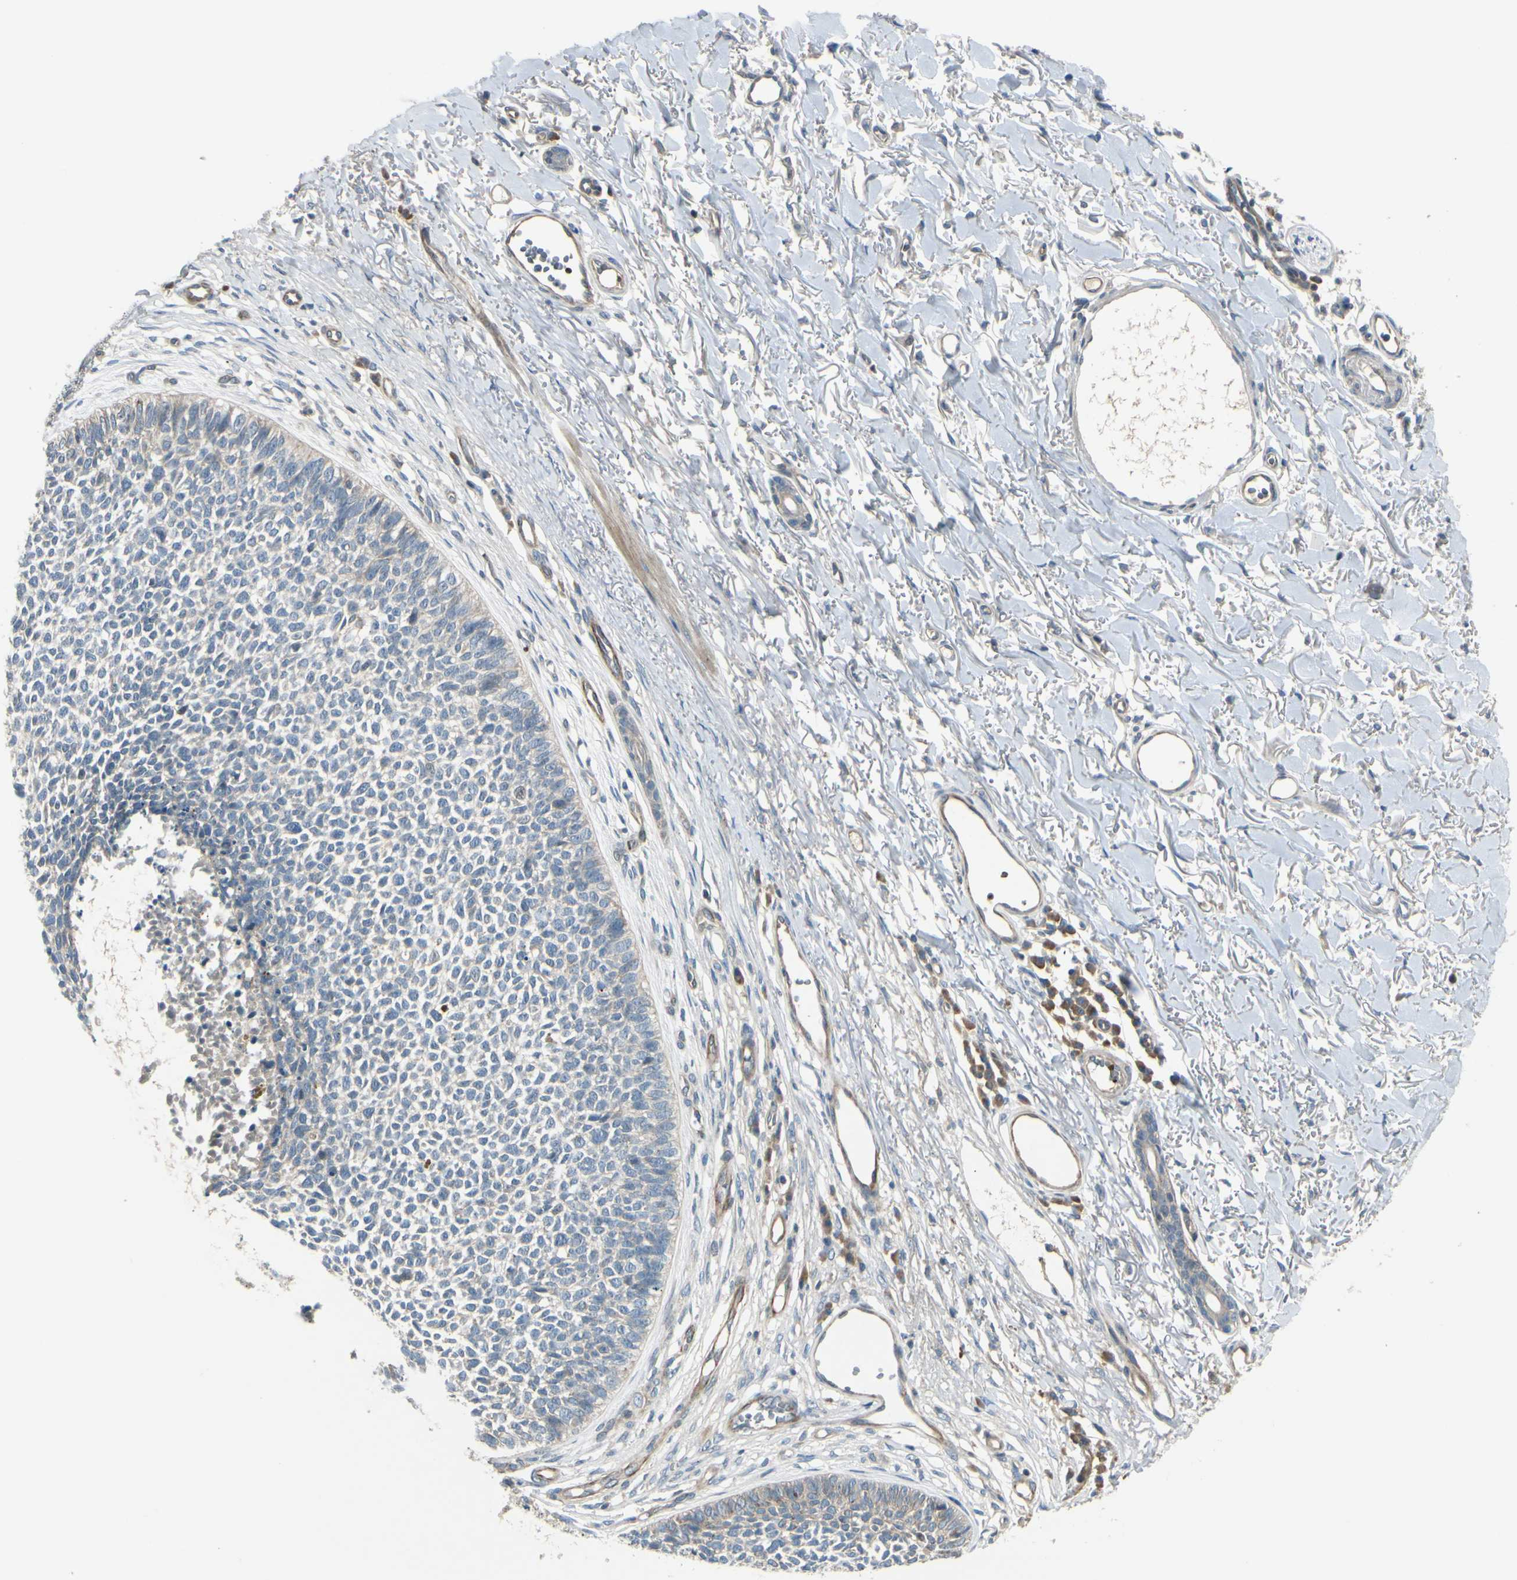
{"staining": {"intensity": "negative", "quantity": "none", "location": "none"}, "tissue": "skin cancer", "cell_type": "Tumor cells", "image_type": "cancer", "snomed": [{"axis": "morphology", "description": "Basal cell carcinoma"}, {"axis": "topography", "description": "Skin"}], "caption": "Immunohistochemical staining of skin basal cell carcinoma displays no significant positivity in tumor cells. (DAB (3,3'-diaminobenzidine) immunohistochemistry (IHC) visualized using brightfield microscopy, high magnification).", "gene": "PPP3CB", "patient": {"sex": "female", "age": 84}}